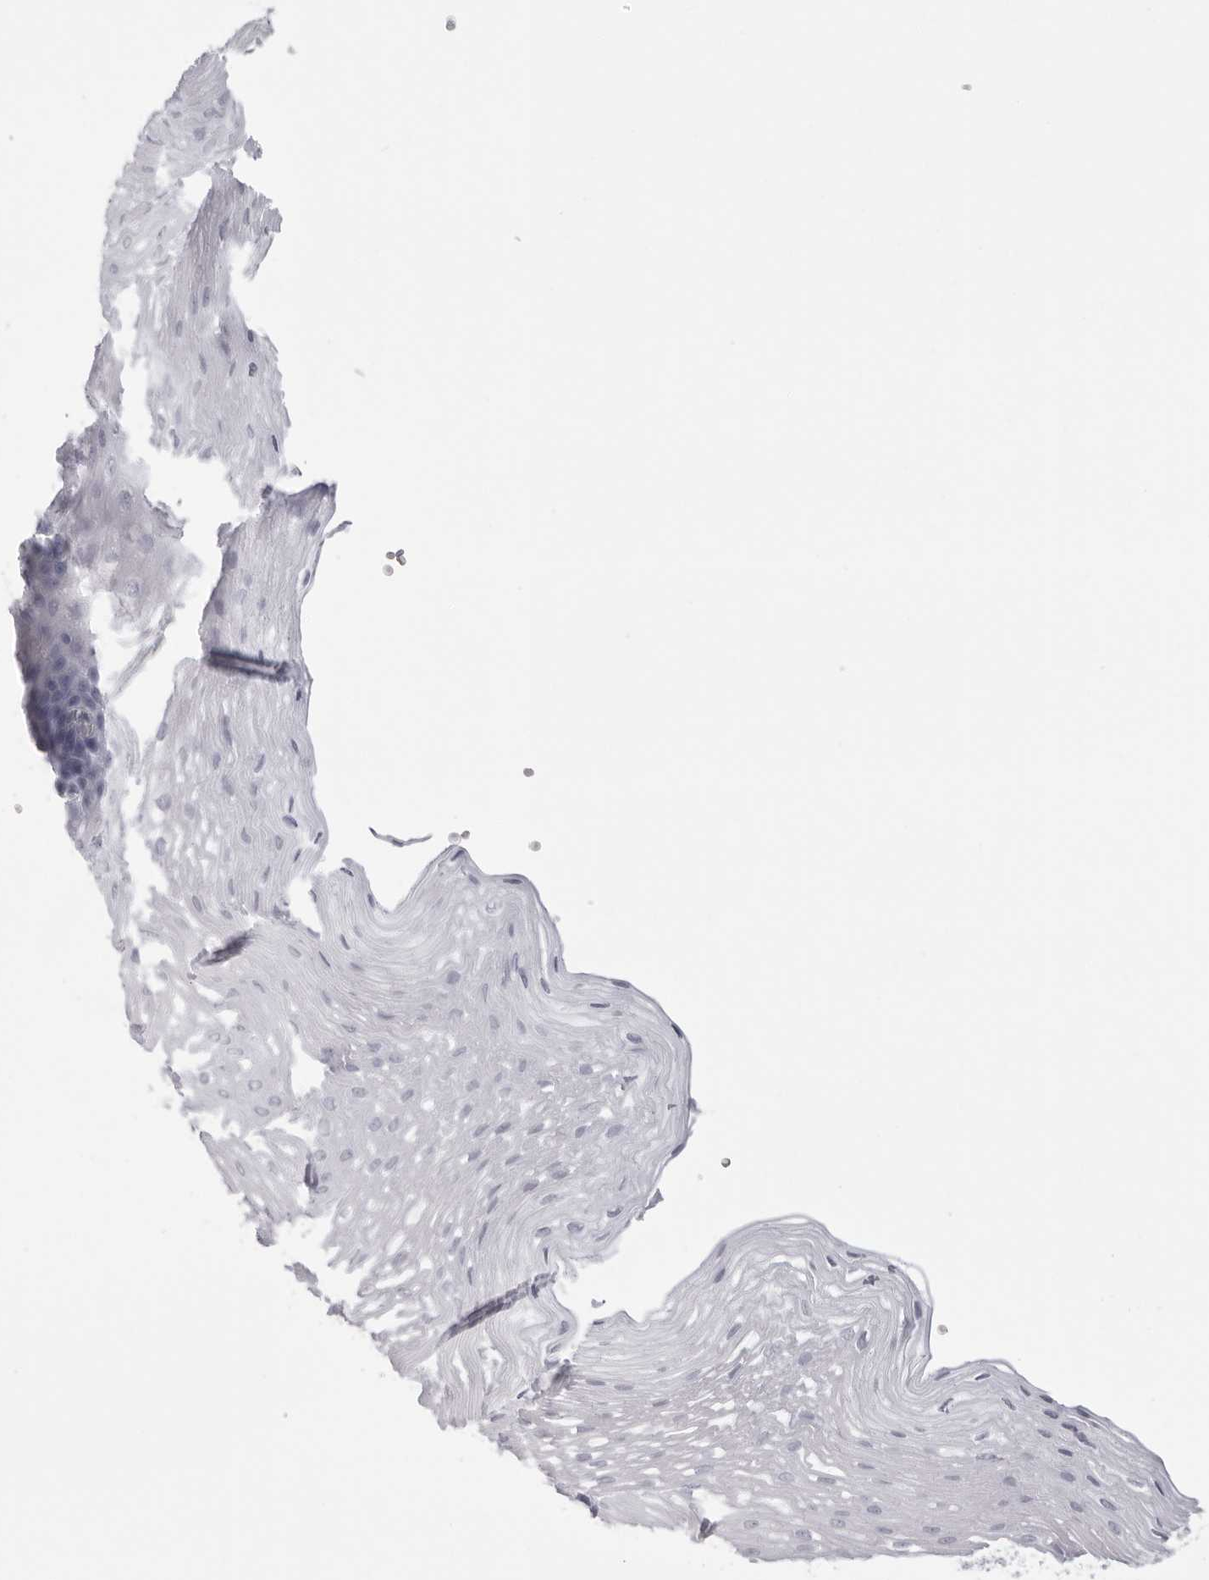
{"staining": {"intensity": "negative", "quantity": "none", "location": "none"}, "tissue": "esophagus", "cell_type": "Squamous epithelial cells", "image_type": "normal", "snomed": [{"axis": "morphology", "description": "Normal tissue, NOS"}, {"axis": "topography", "description": "Esophagus"}], "caption": "DAB (3,3'-diaminobenzidine) immunohistochemical staining of unremarkable esophagus demonstrates no significant expression in squamous epithelial cells.", "gene": "TMOD4", "patient": {"sex": "female", "age": 66}}